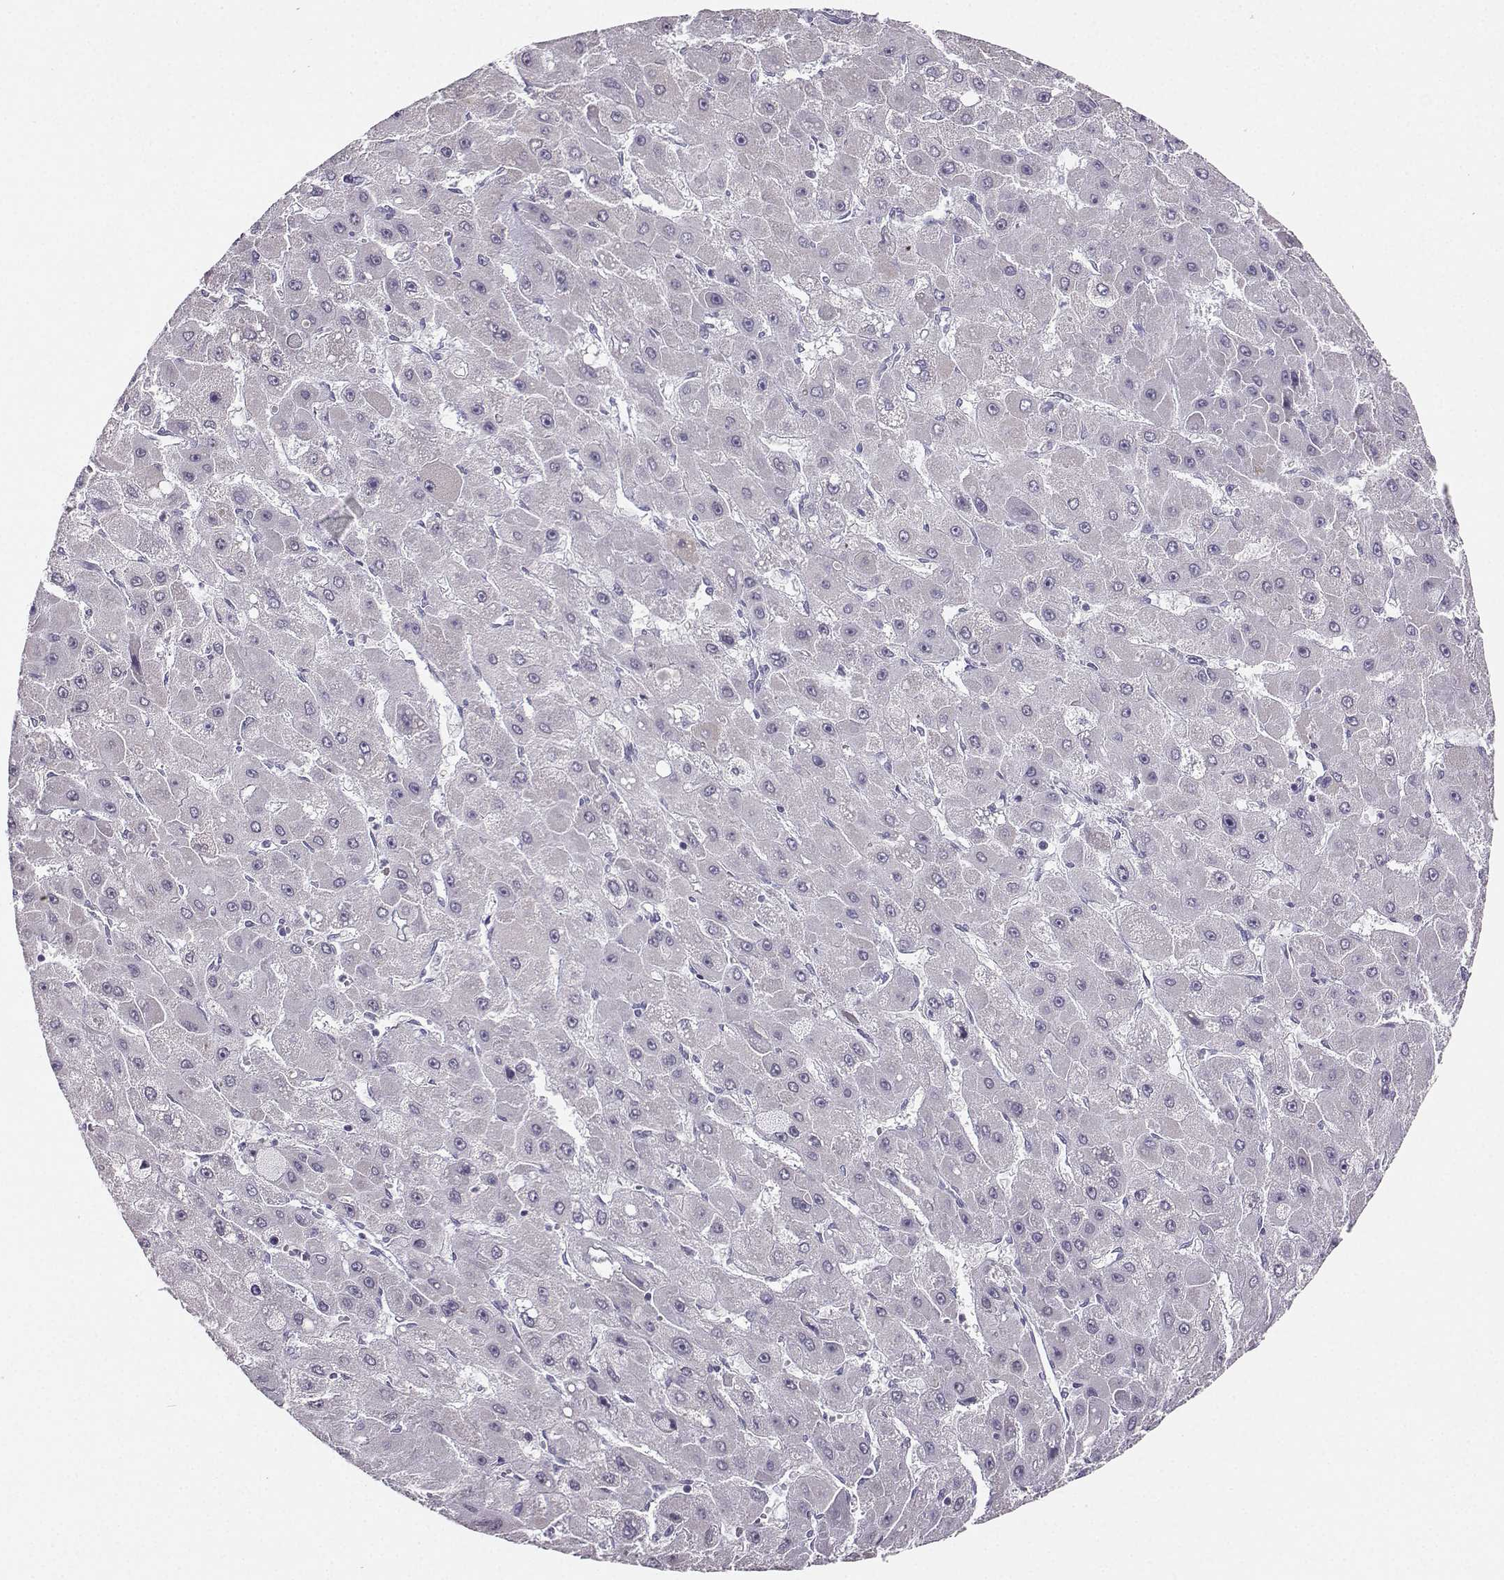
{"staining": {"intensity": "negative", "quantity": "none", "location": "none"}, "tissue": "liver cancer", "cell_type": "Tumor cells", "image_type": "cancer", "snomed": [{"axis": "morphology", "description": "Carcinoma, Hepatocellular, NOS"}, {"axis": "topography", "description": "Liver"}], "caption": "The immunohistochemistry image has no significant expression in tumor cells of liver hepatocellular carcinoma tissue.", "gene": "AVP", "patient": {"sex": "female", "age": 25}}